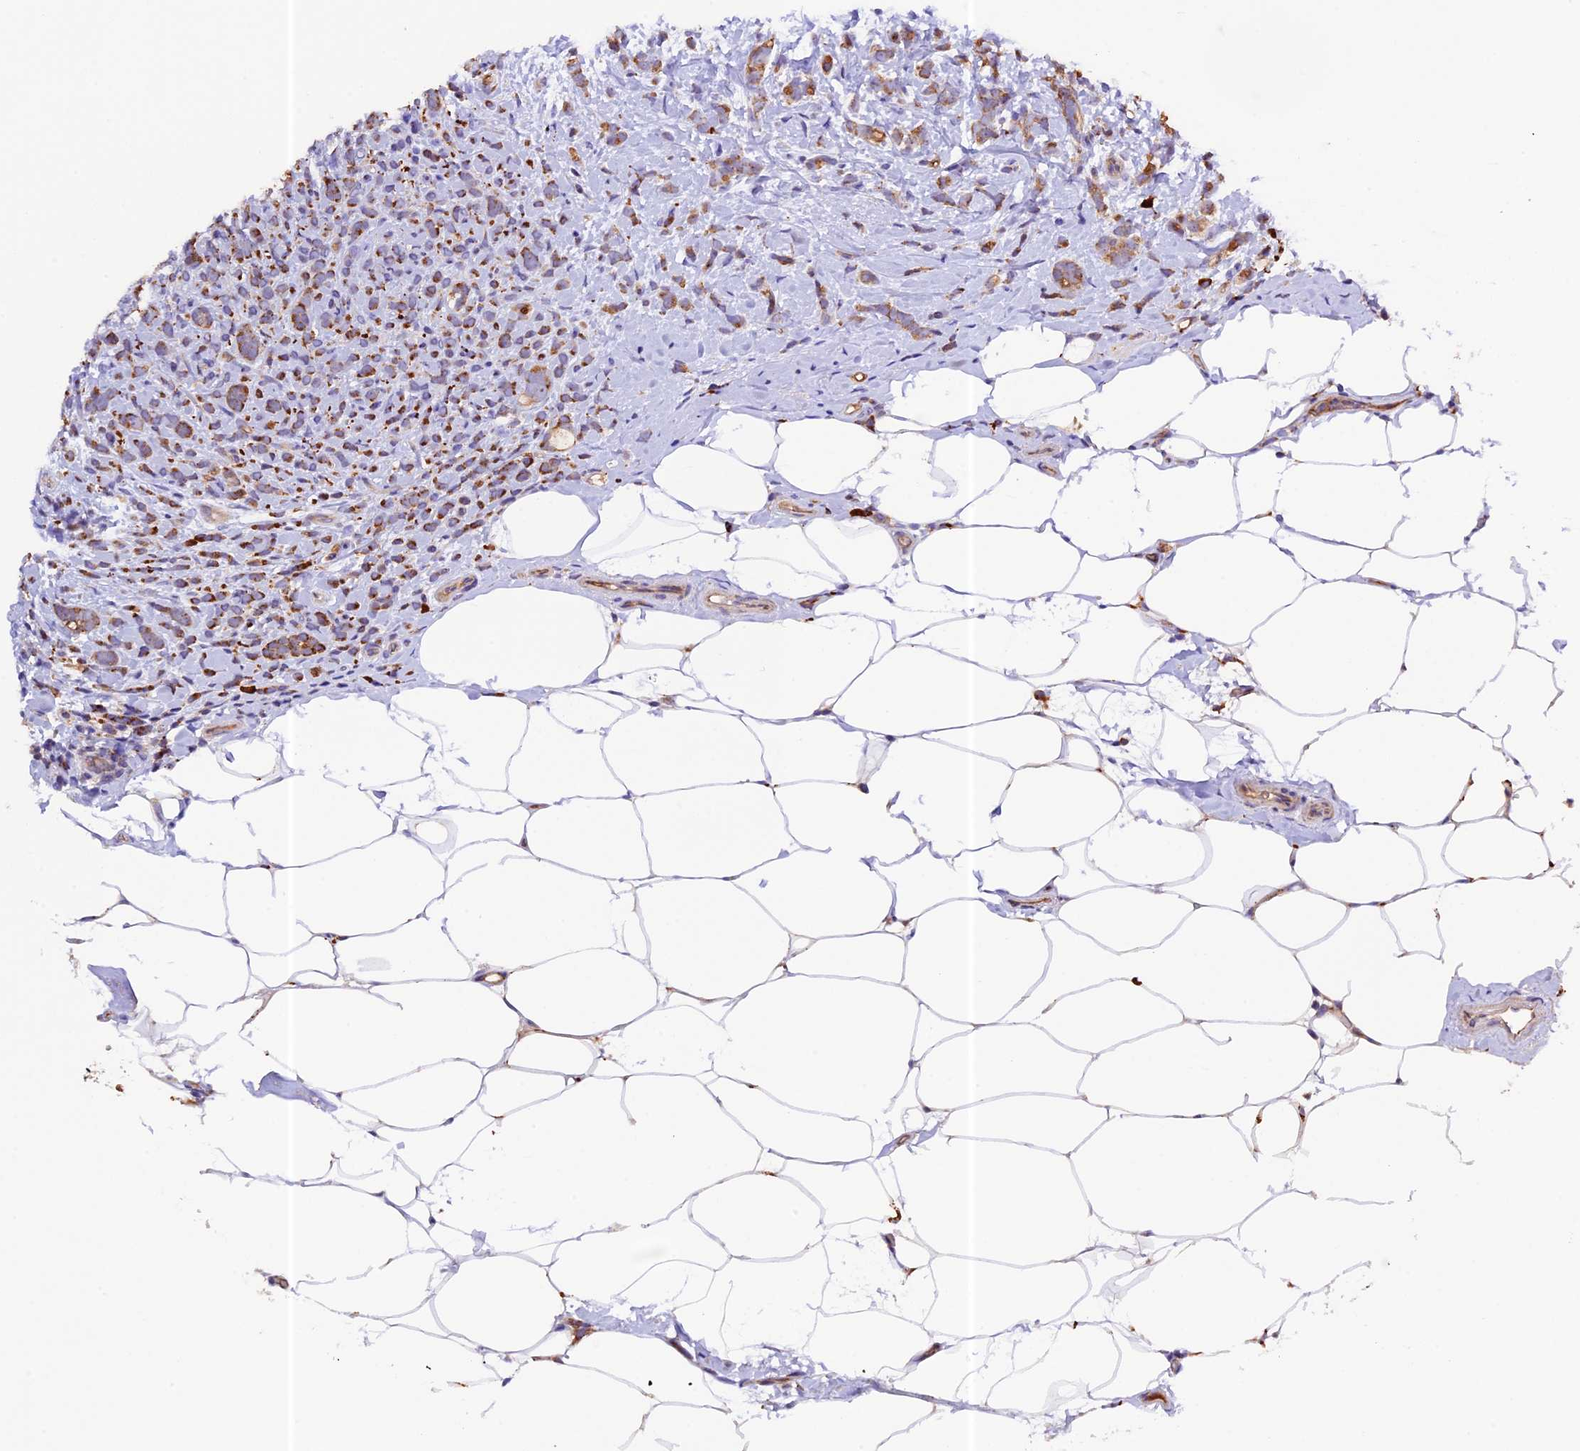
{"staining": {"intensity": "moderate", "quantity": ">75%", "location": "cytoplasmic/membranous"}, "tissue": "breast cancer", "cell_type": "Tumor cells", "image_type": "cancer", "snomed": [{"axis": "morphology", "description": "Lobular carcinoma"}, {"axis": "topography", "description": "Breast"}], "caption": "Immunohistochemical staining of human breast lobular carcinoma shows moderate cytoplasmic/membranous protein expression in approximately >75% of tumor cells. (DAB IHC with brightfield microscopy, high magnification).", "gene": "METTL22", "patient": {"sex": "female", "age": 58}}